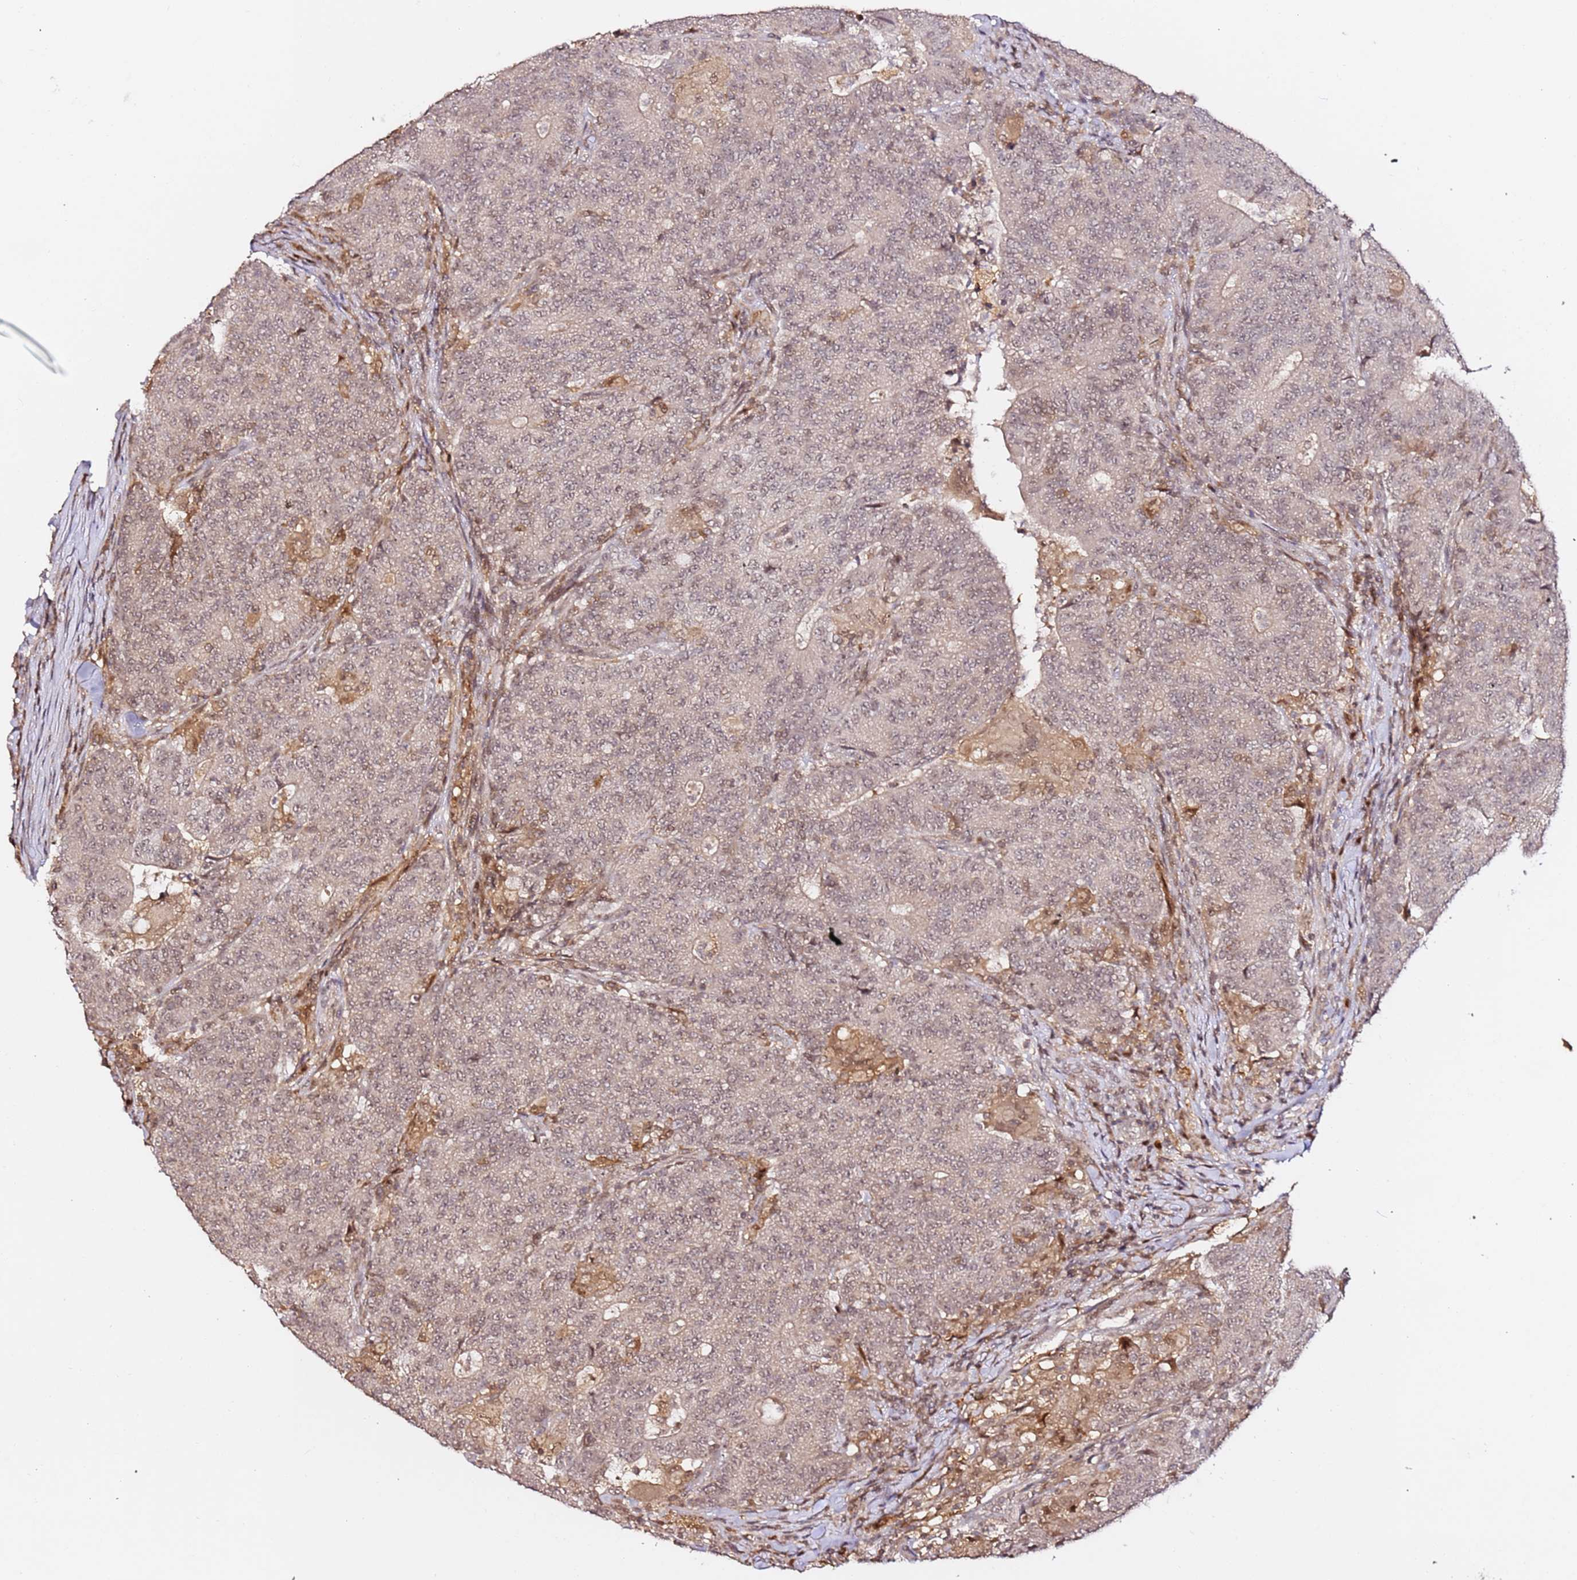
{"staining": {"intensity": "weak", "quantity": ">75%", "location": "nuclear"}, "tissue": "colorectal cancer", "cell_type": "Tumor cells", "image_type": "cancer", "snomed": [{"axis": "morphology", "description": "Adenocarcinoma, NOS"}, {"axis": "topography", "description": "Colon"}], "caption": "Human colorectal cancer stained with a brown dye displays weak nuclear positive staining in approximately >75% of tumor cells.", "gene": "OR5V1", "patient": {"sex": "female", "age": 75}}